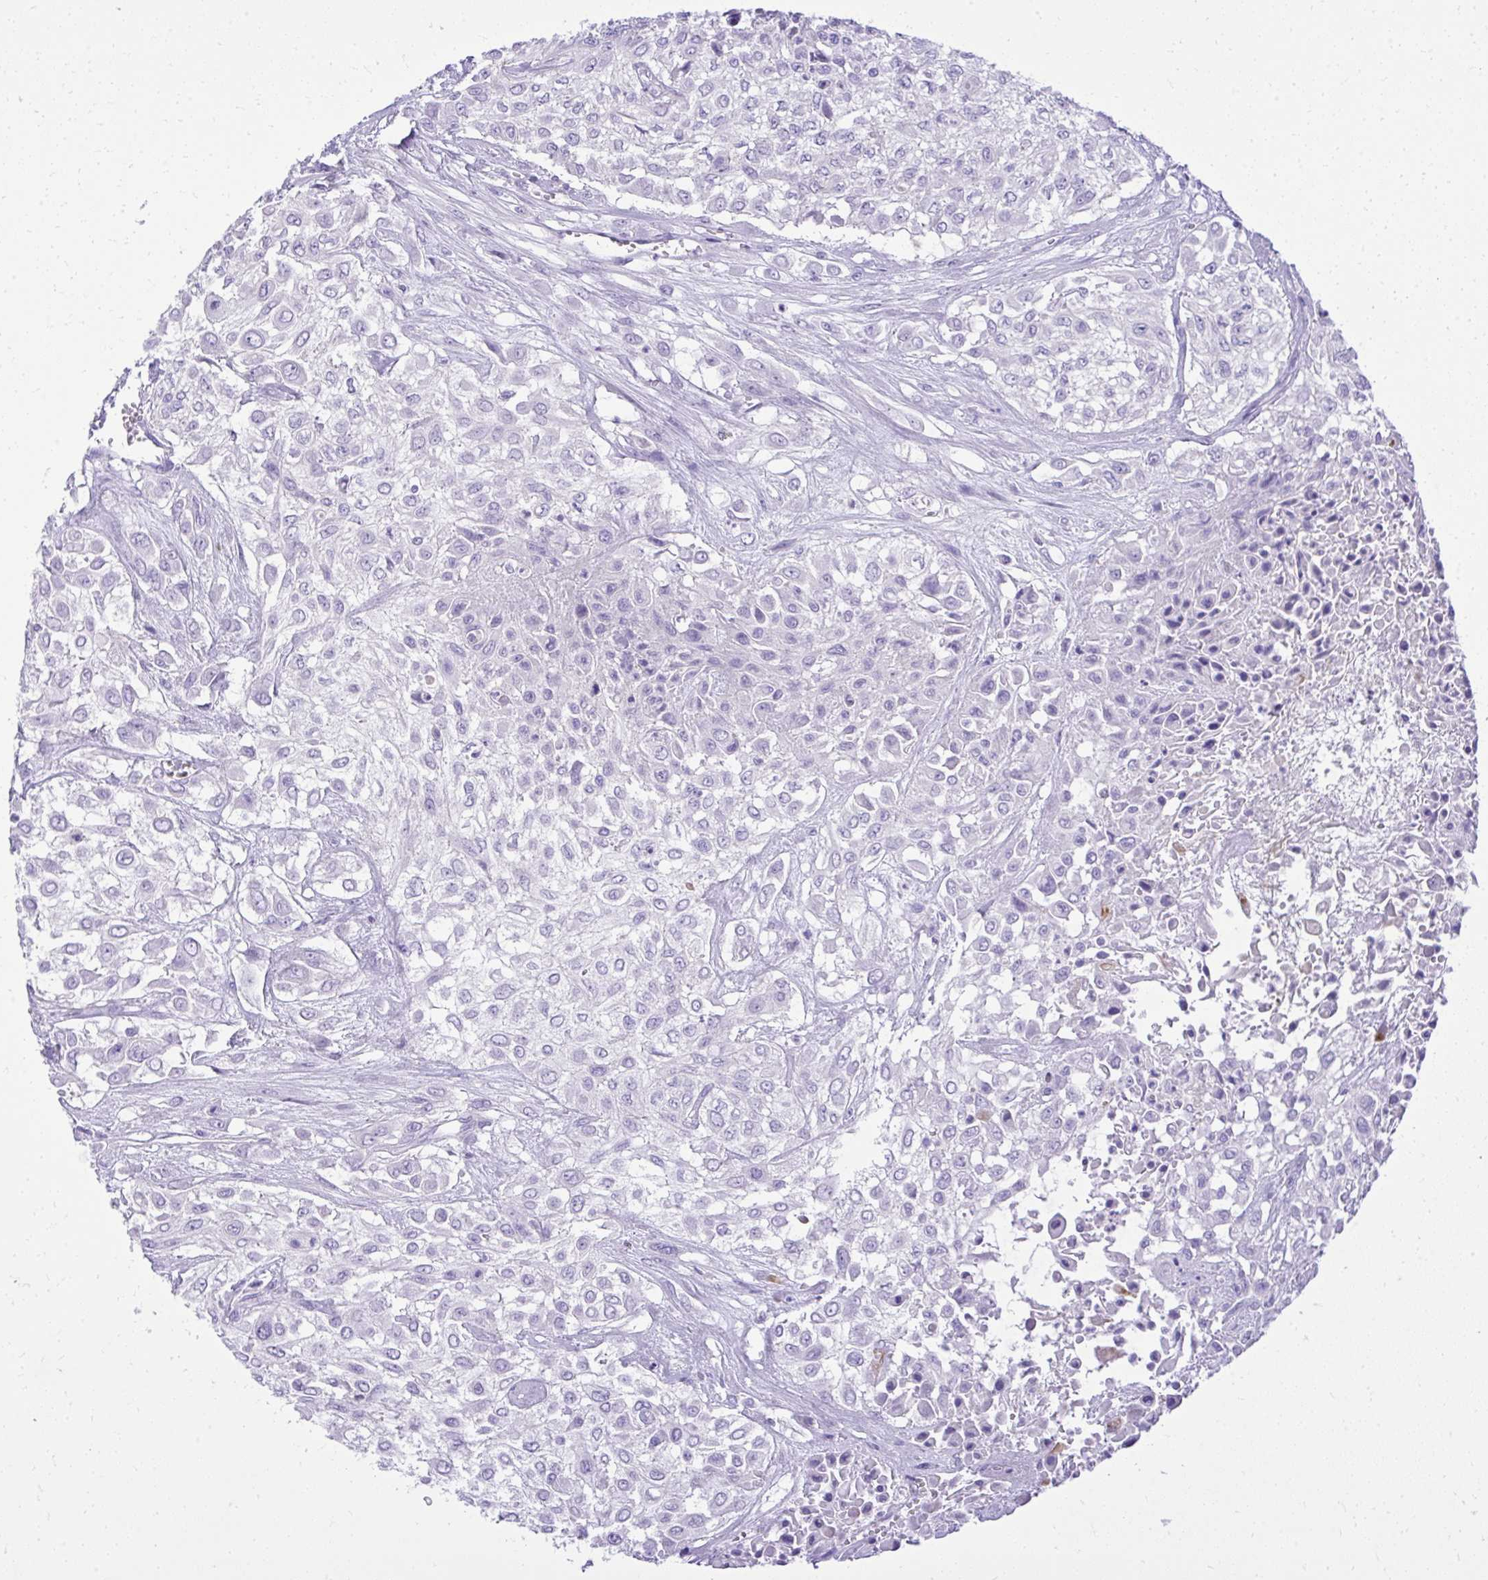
{"staining": {"intensity": "negative", "quantity": "none", "location": "none"}, "tissue": "urothelial cancer", "cell_type": "Tumor cells", "image_type": "cancer", "snomed": [{"axis": "morphology", "description": "Urothelial carcinoma, High grade"}, {"axis": "topography", "description": "Urinary bladder"}], "caption": "Immunohistochemistry (IHC) micrograph of urothelial cancer stained for a protein (brown), which reveals no expression in tumor cells.", "gene": "ST6GALNAC3", "patient": {"sex": "male", "age": 57}}